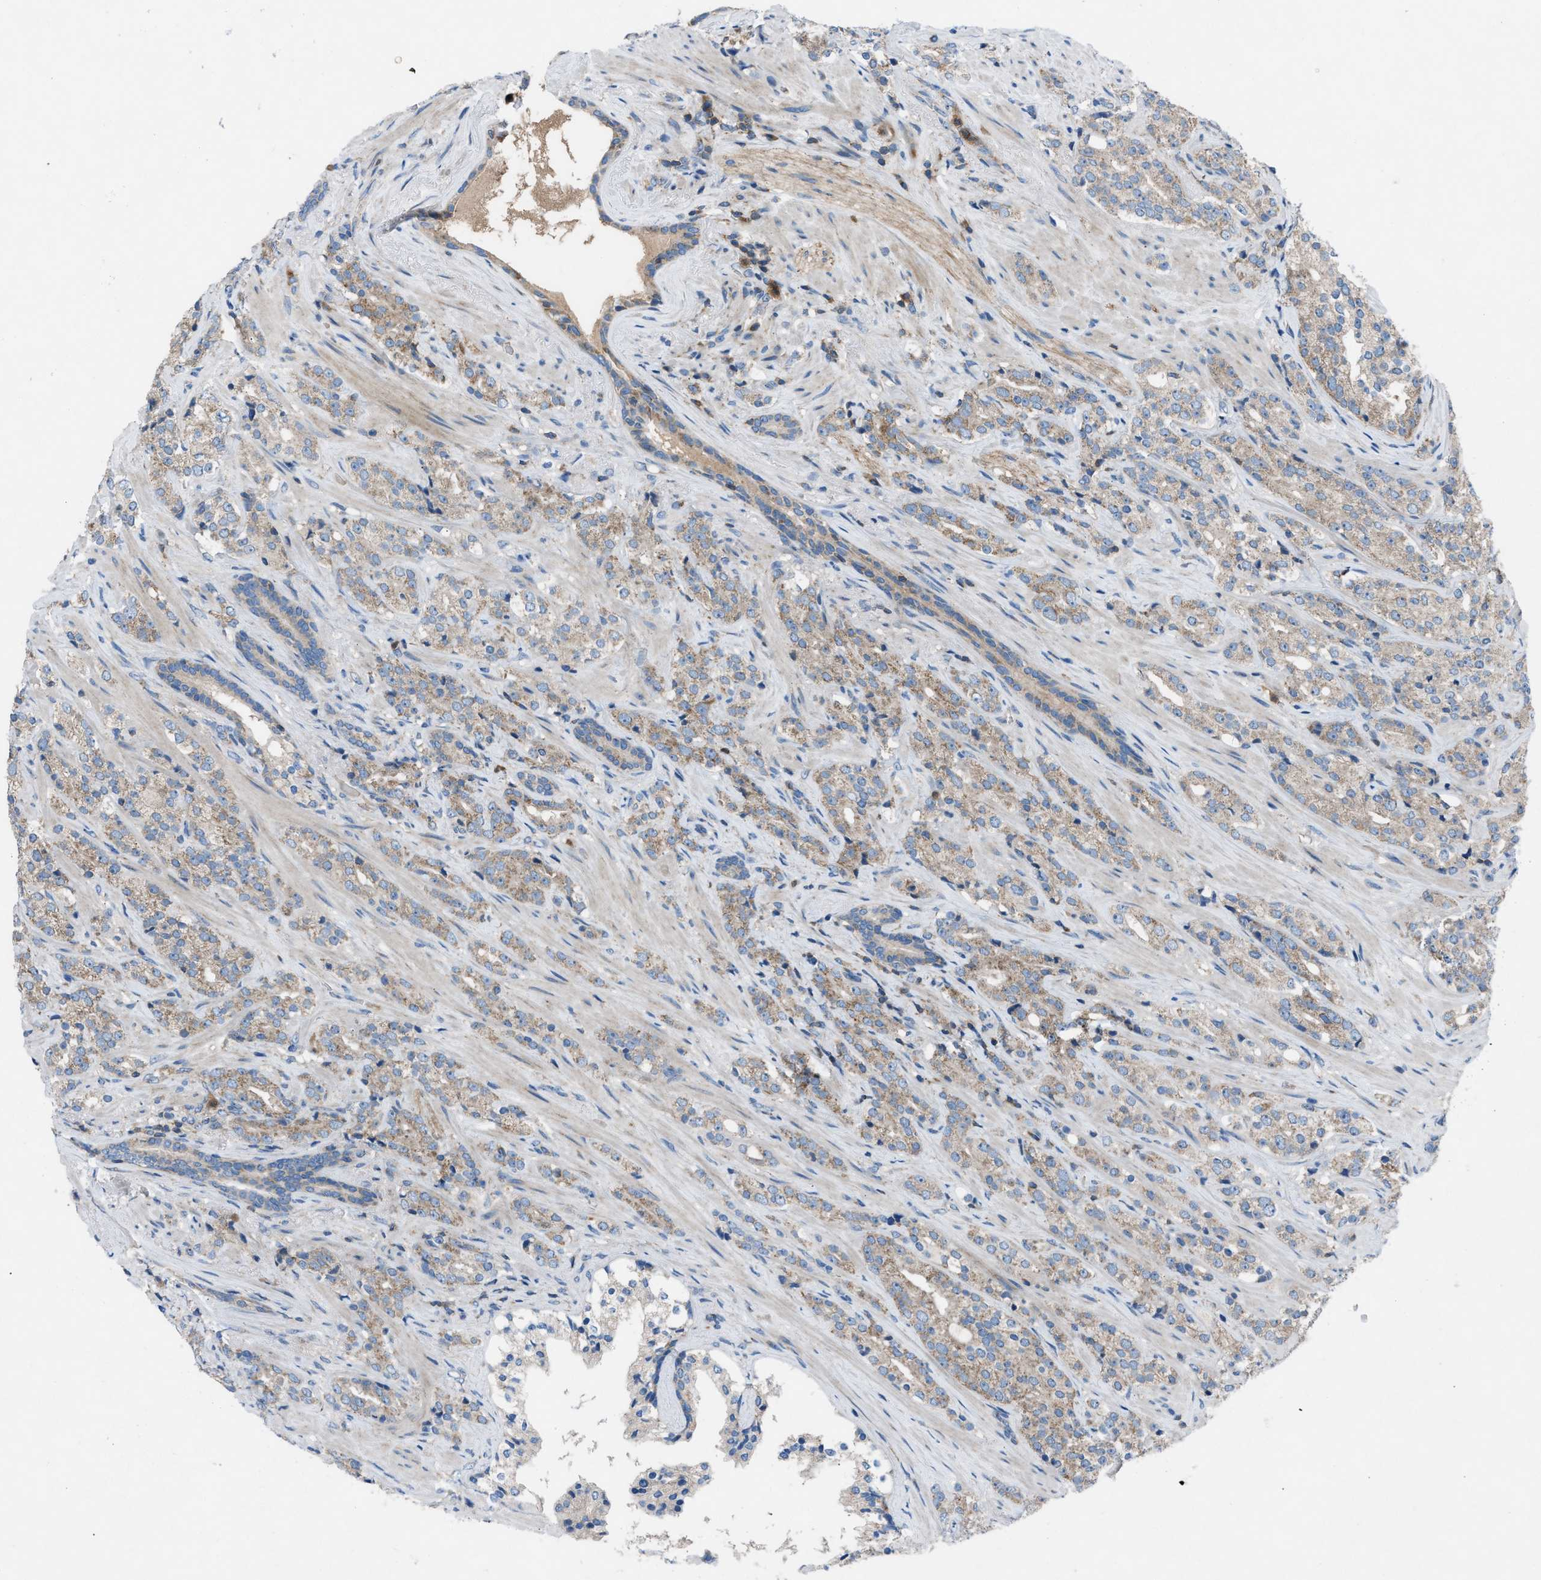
{"staining": {"intensity": "weak", "quantity": ">75%", "location": "cytoplasmic/membranous"}, "tissue": "prostate cancer", "cell_type": "Tumor cells", "image_type": "cancer", "snomed": [{"axis": "morphology", "description": "Adenocarcinoma, High grade"}, {"axis": "topography", "description": "Prostate"}], "caption": "Brown immunohistochemical staining in human prostate cancer displays weak cytoplasmic/membranous staining in approximately >75% of tumor cells.", "gene": "GRK6", "patient": {"sex": "male", "age": 71}}